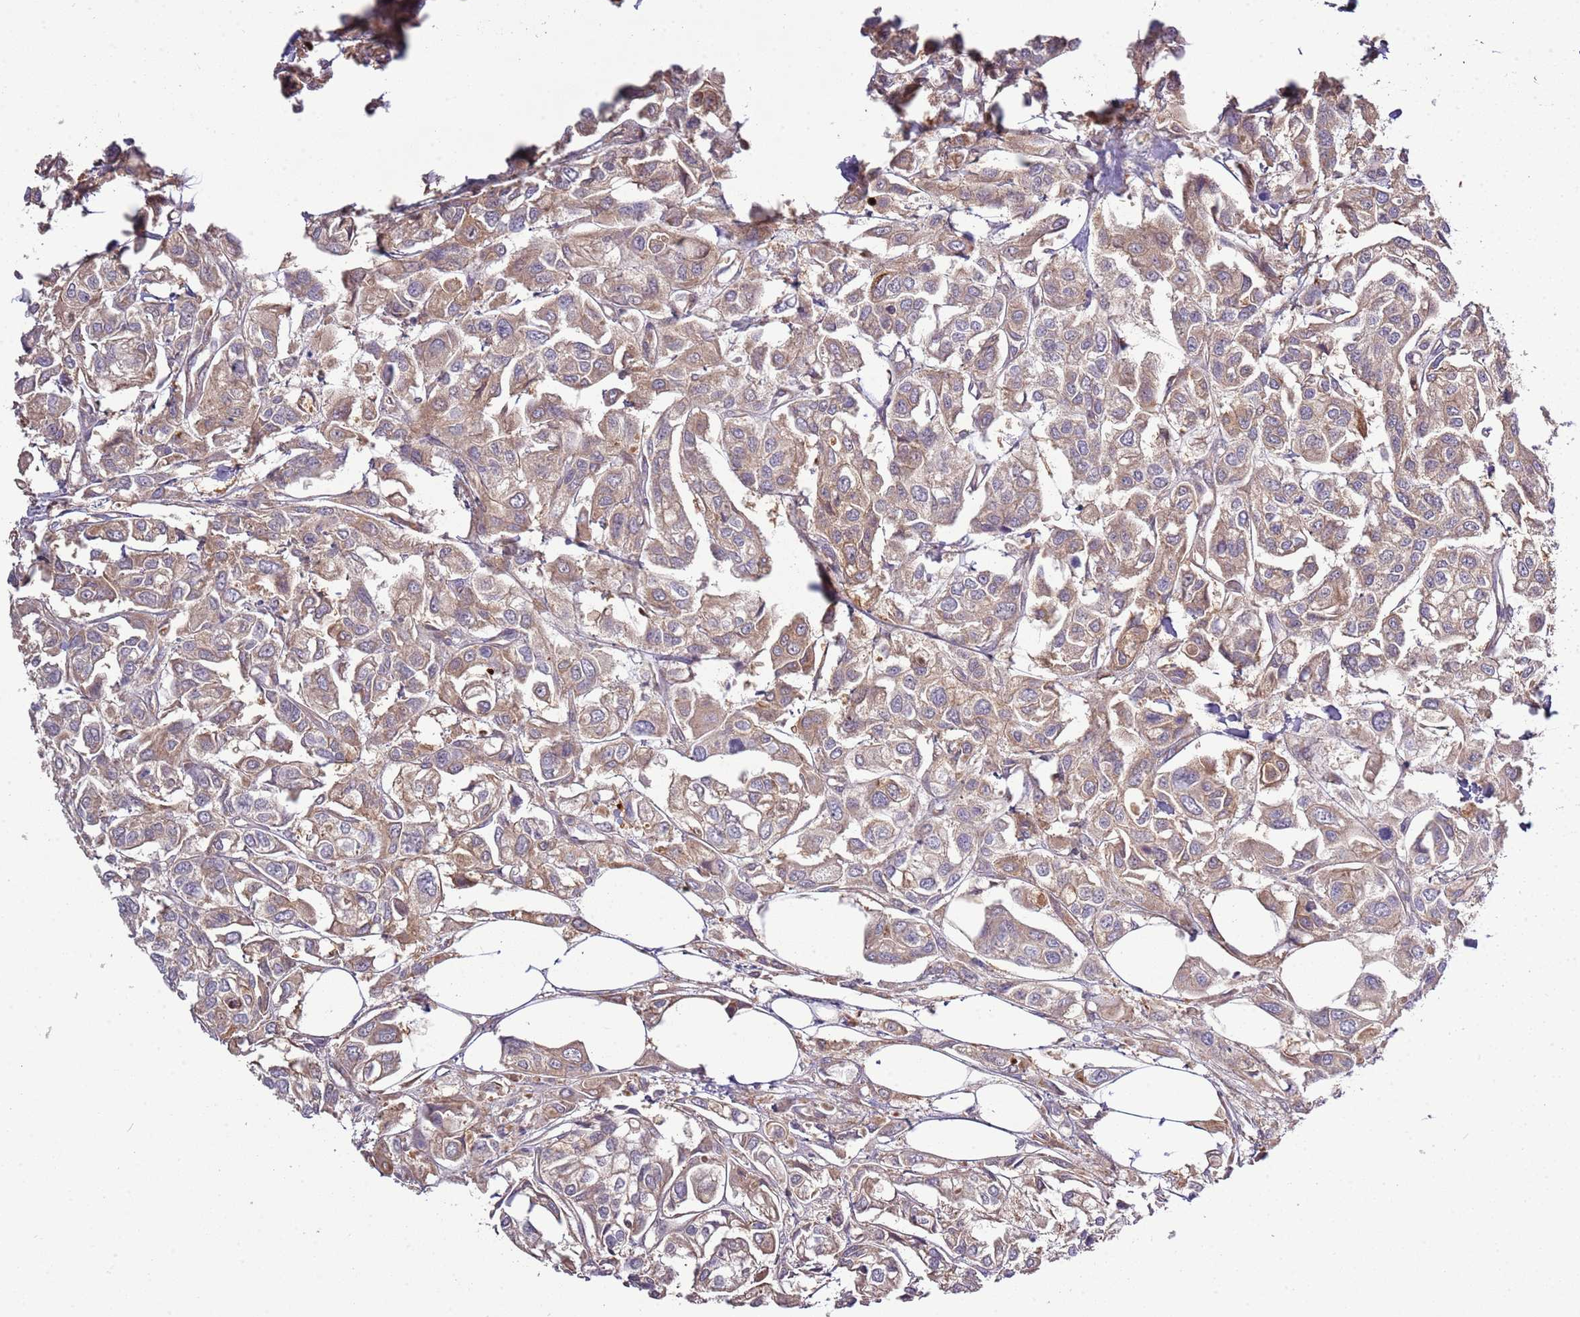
{"staining": {"intensity": "weak", "quantity": "25%-75%", "location": "cytoplasmic/membranous"}, "tissue": "urothelial cancer", "cell_type": "Tumor cells", "image_type": "cancer", "snomed": [{"axis": "morphology", "description": "Urothelial carcinoma, High grade"}, {"axis": "topography", "description": "Urinary bladder"}], "caption": "Urothelial carcinoma (high-grade) was stained to show a protein in brown. There is low levels of weak cytoplasmic/membranous expression in about 25%-75% of tumor cells.", "gene": "GNL1", "patient": {"sex": "male", "age": 67}}